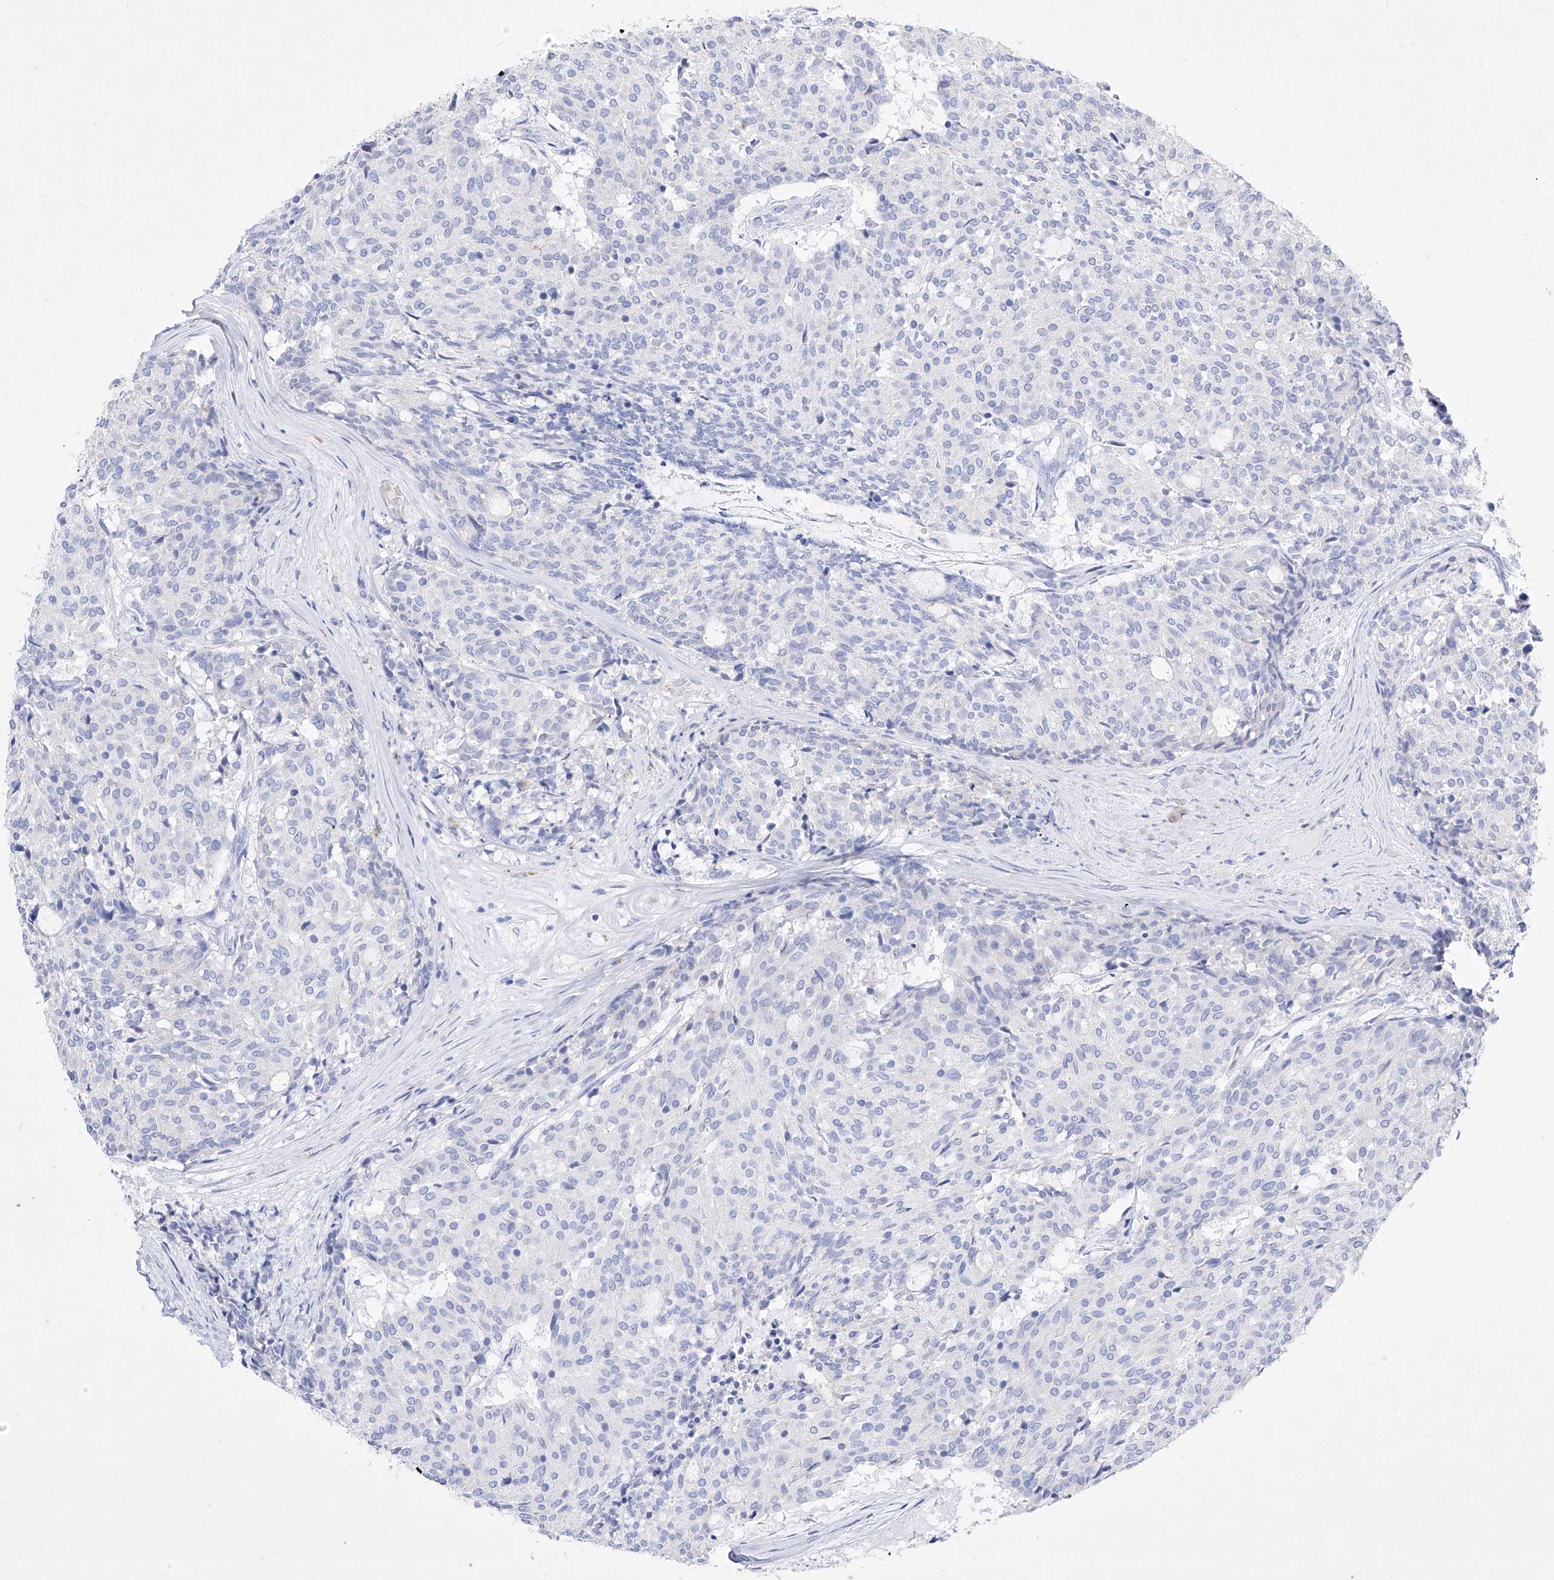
{"staining": {"intensity": "negative", "quantity": "none", "location": "none"}, "tissue": "carcinoid", "cell_type": "Tumor cells", "image_type": "cancer", "snomed": [{"axis": "morphology", "description": "Carcinoid, malignant, NOS"}, {"axis": "topography", "description": "Pancreas"}], "caption": "The immunohistochemistry (IHC) micrograph has no significant positivity in tumor cells of carcinoid (malignant) tissue.", "gene": "TM7SF2", "patient": {"sex": "female", "age": 54}}